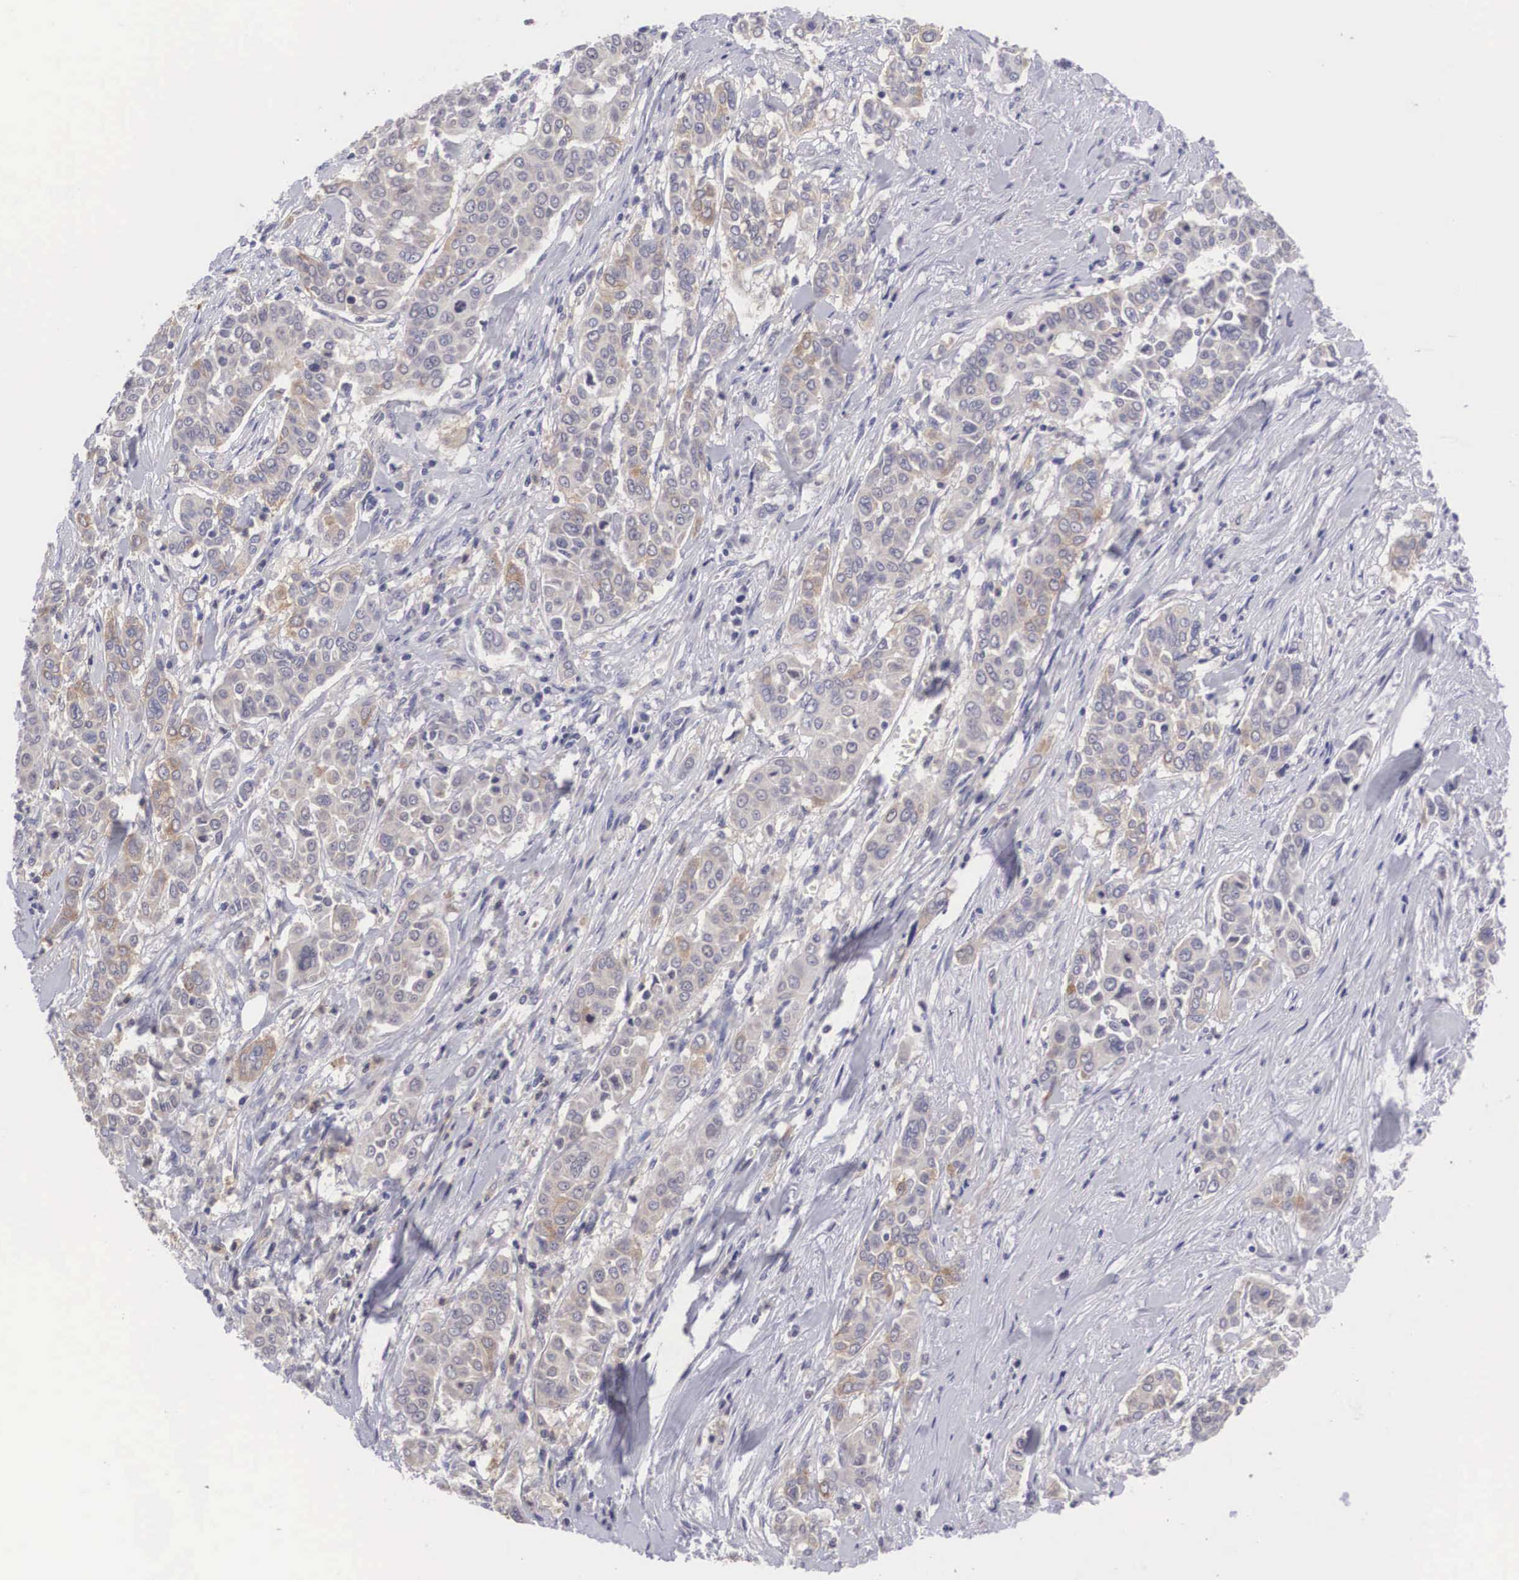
{"staining": {"intensity": "weak", "quantity": "<25%", "location": "cytoplasmic/membranous"}, "tissue": "pancreatic cancer", "cell_type": "Tumor cells", "image_type": "cancer", "snomed": [{"axis": "morphology", "description": "Adenocarcinoma, NOS"}, {"axis": "topography", "description": "Pancreas"}], "caption": "DAB (3,3'-diaminobenzidine) immunohistochemical staining of pancreatic adenocarcinoma shows no significant staining in tumor cells. The staining is performed using DAB (3,3'-diaminobenzidine) brown chromogen with nuclei counter-stained in using hematoxylin.", "gene": "GRIPAP1", "patient": {"sex": "female", "age": 52}}